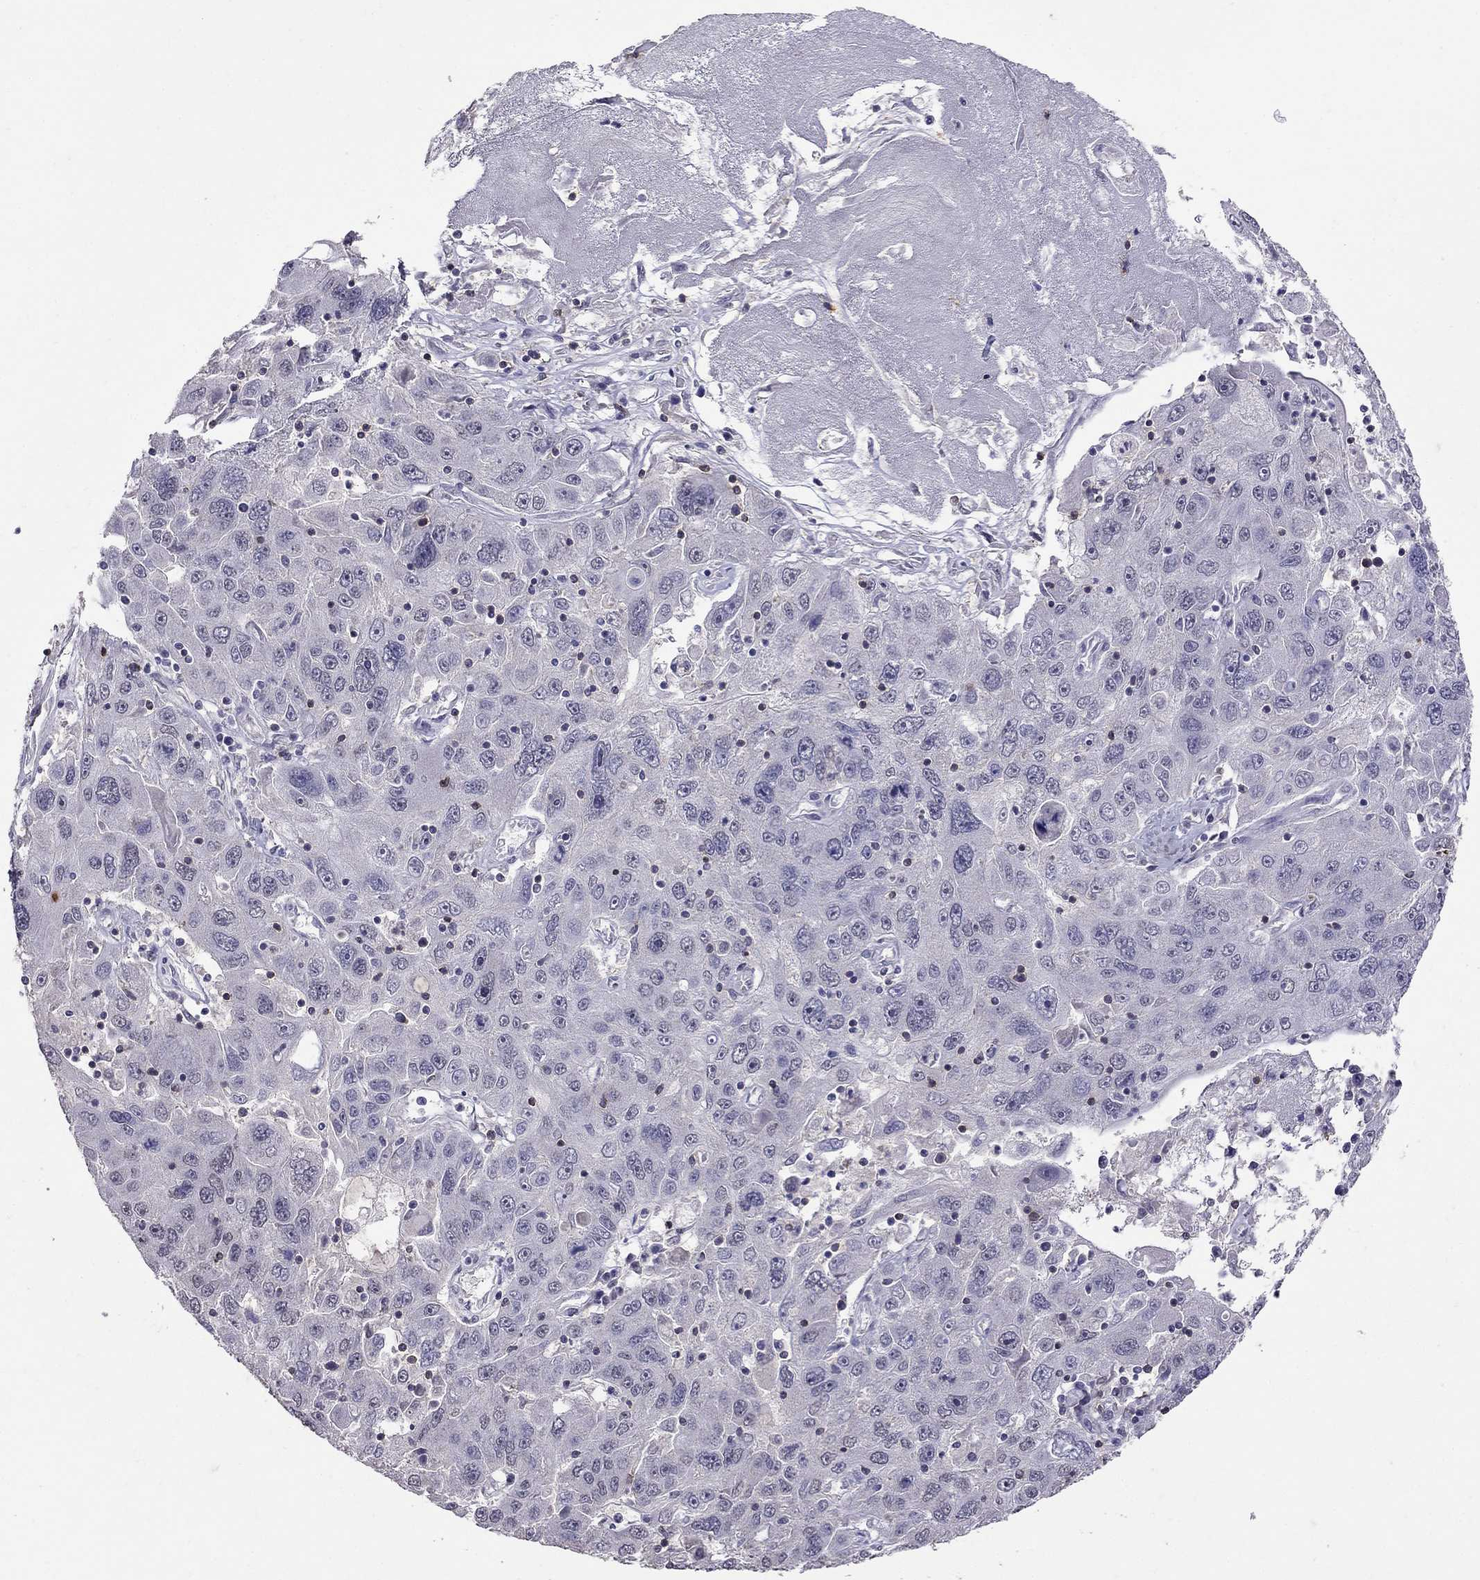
{"staining": {"intensity": "negative", "quantity": "none", "location": "none"}, "tissue": "stomach cancer", "cell_type": "Tumor cells", "image_type": "cancer", "snomed": [{"axis": "morphology", "description": "Adenocarcinoma, NOS"}, {"axis": "topography", "description": "Stomach"}], "caption": "Tumor cells show no significant positivity in stomach cancer.", "gene": "CD8B", "patient": {"sex": "male", "age": 56}}